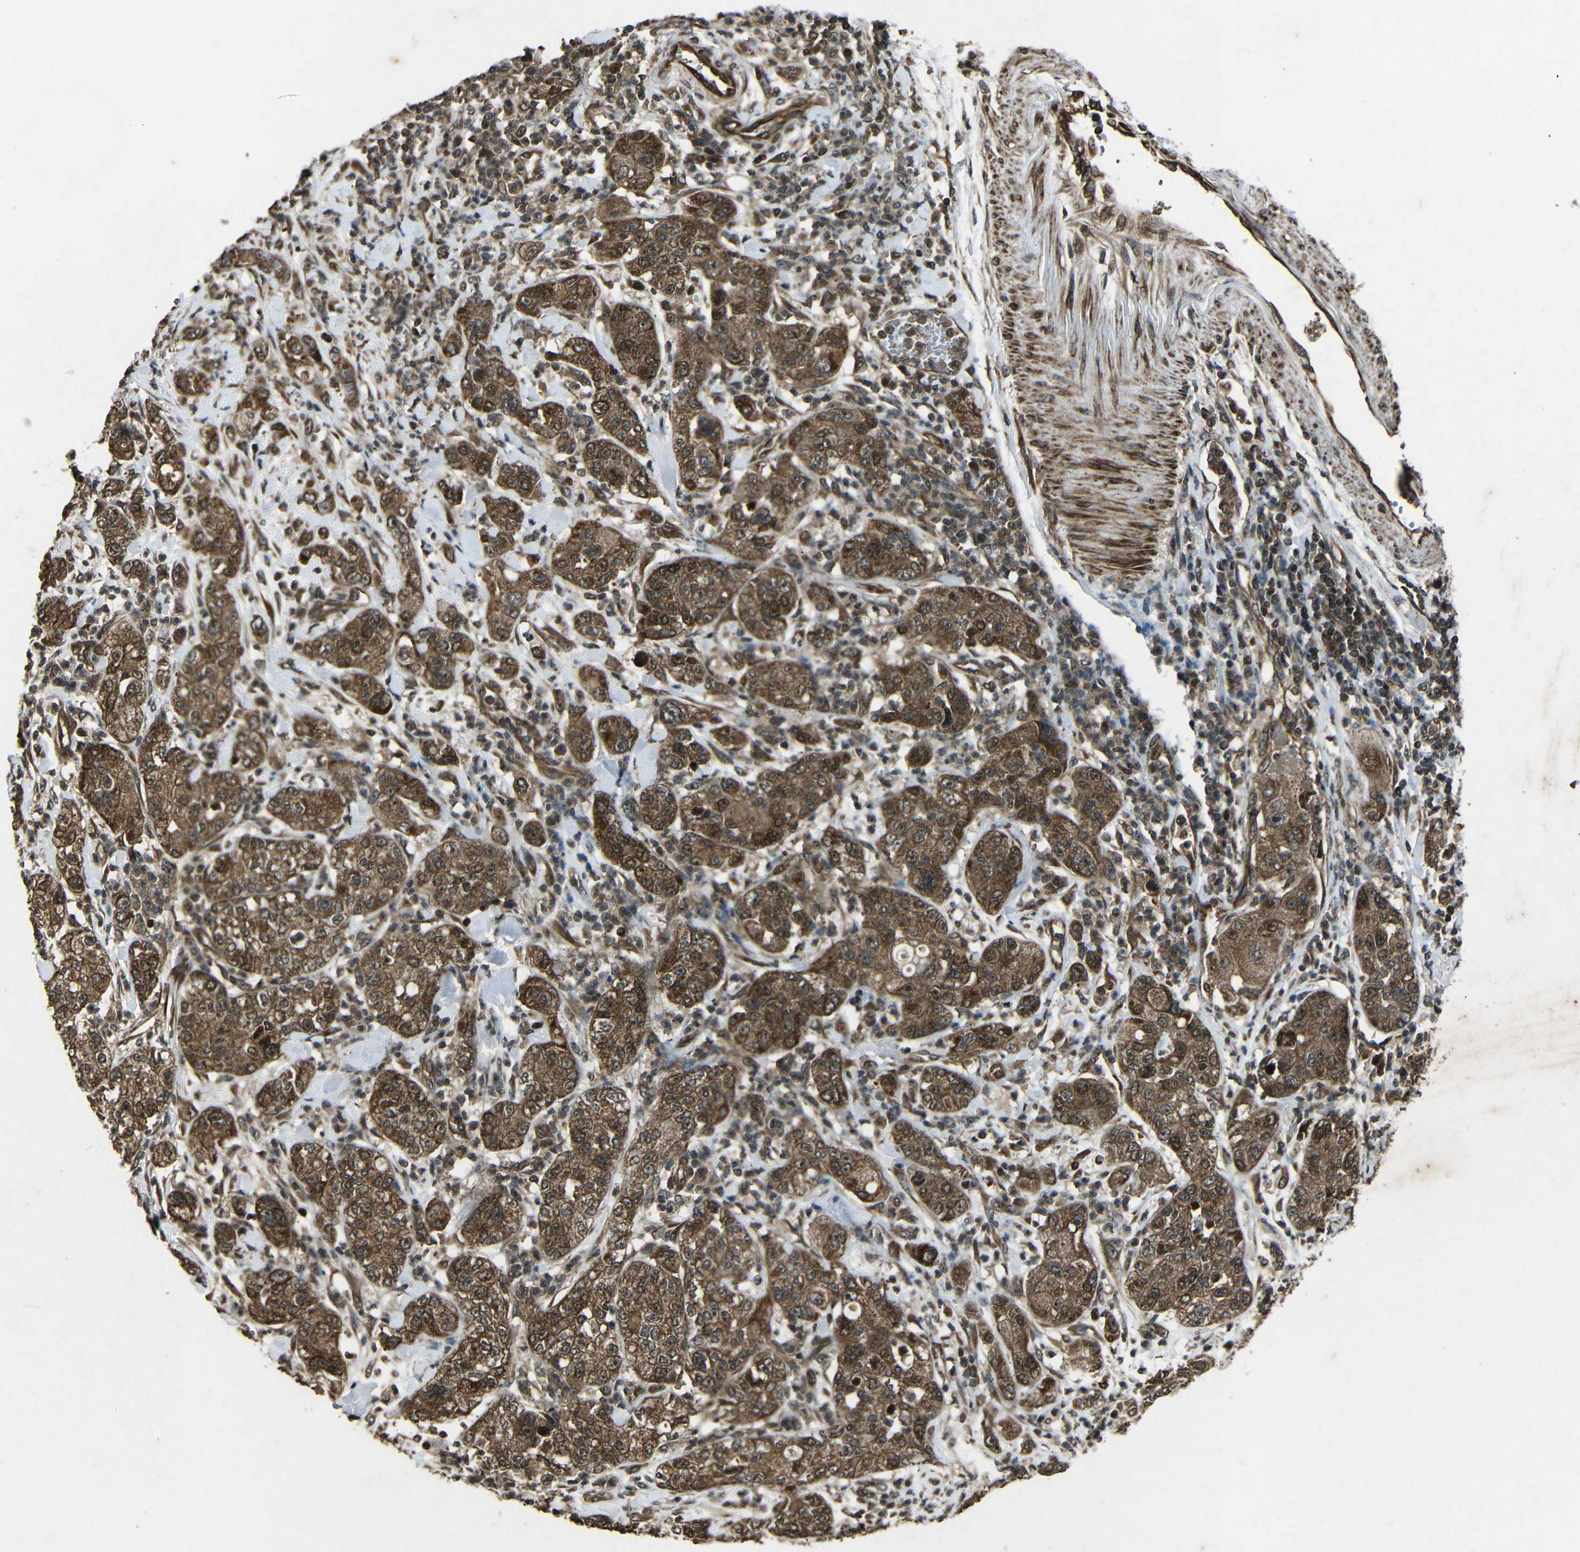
{"staining": {"intensity": "moderate", "quantity": ">75%", "location": "cytoplasmic/membranous,nuclear"}, "tissue": "pancreatic cancer", "cell_type": "Tumor cells", "image_type": "cancer", "snomed": [{"axis": "morphology", "description": "Adenocarcinoma, NOS"}, {"axis": "topography", "description": "Pancreas"}], "caption": "This is an image of immunohistochemistry (IHC) staining of pancreatic adenocarcinoma, which shows moderate staining in the cytoplasmic/membranous and nuclear of tumor cells.", "gene": "PLK2", "patient": {"sex": "female", "age": 78}}